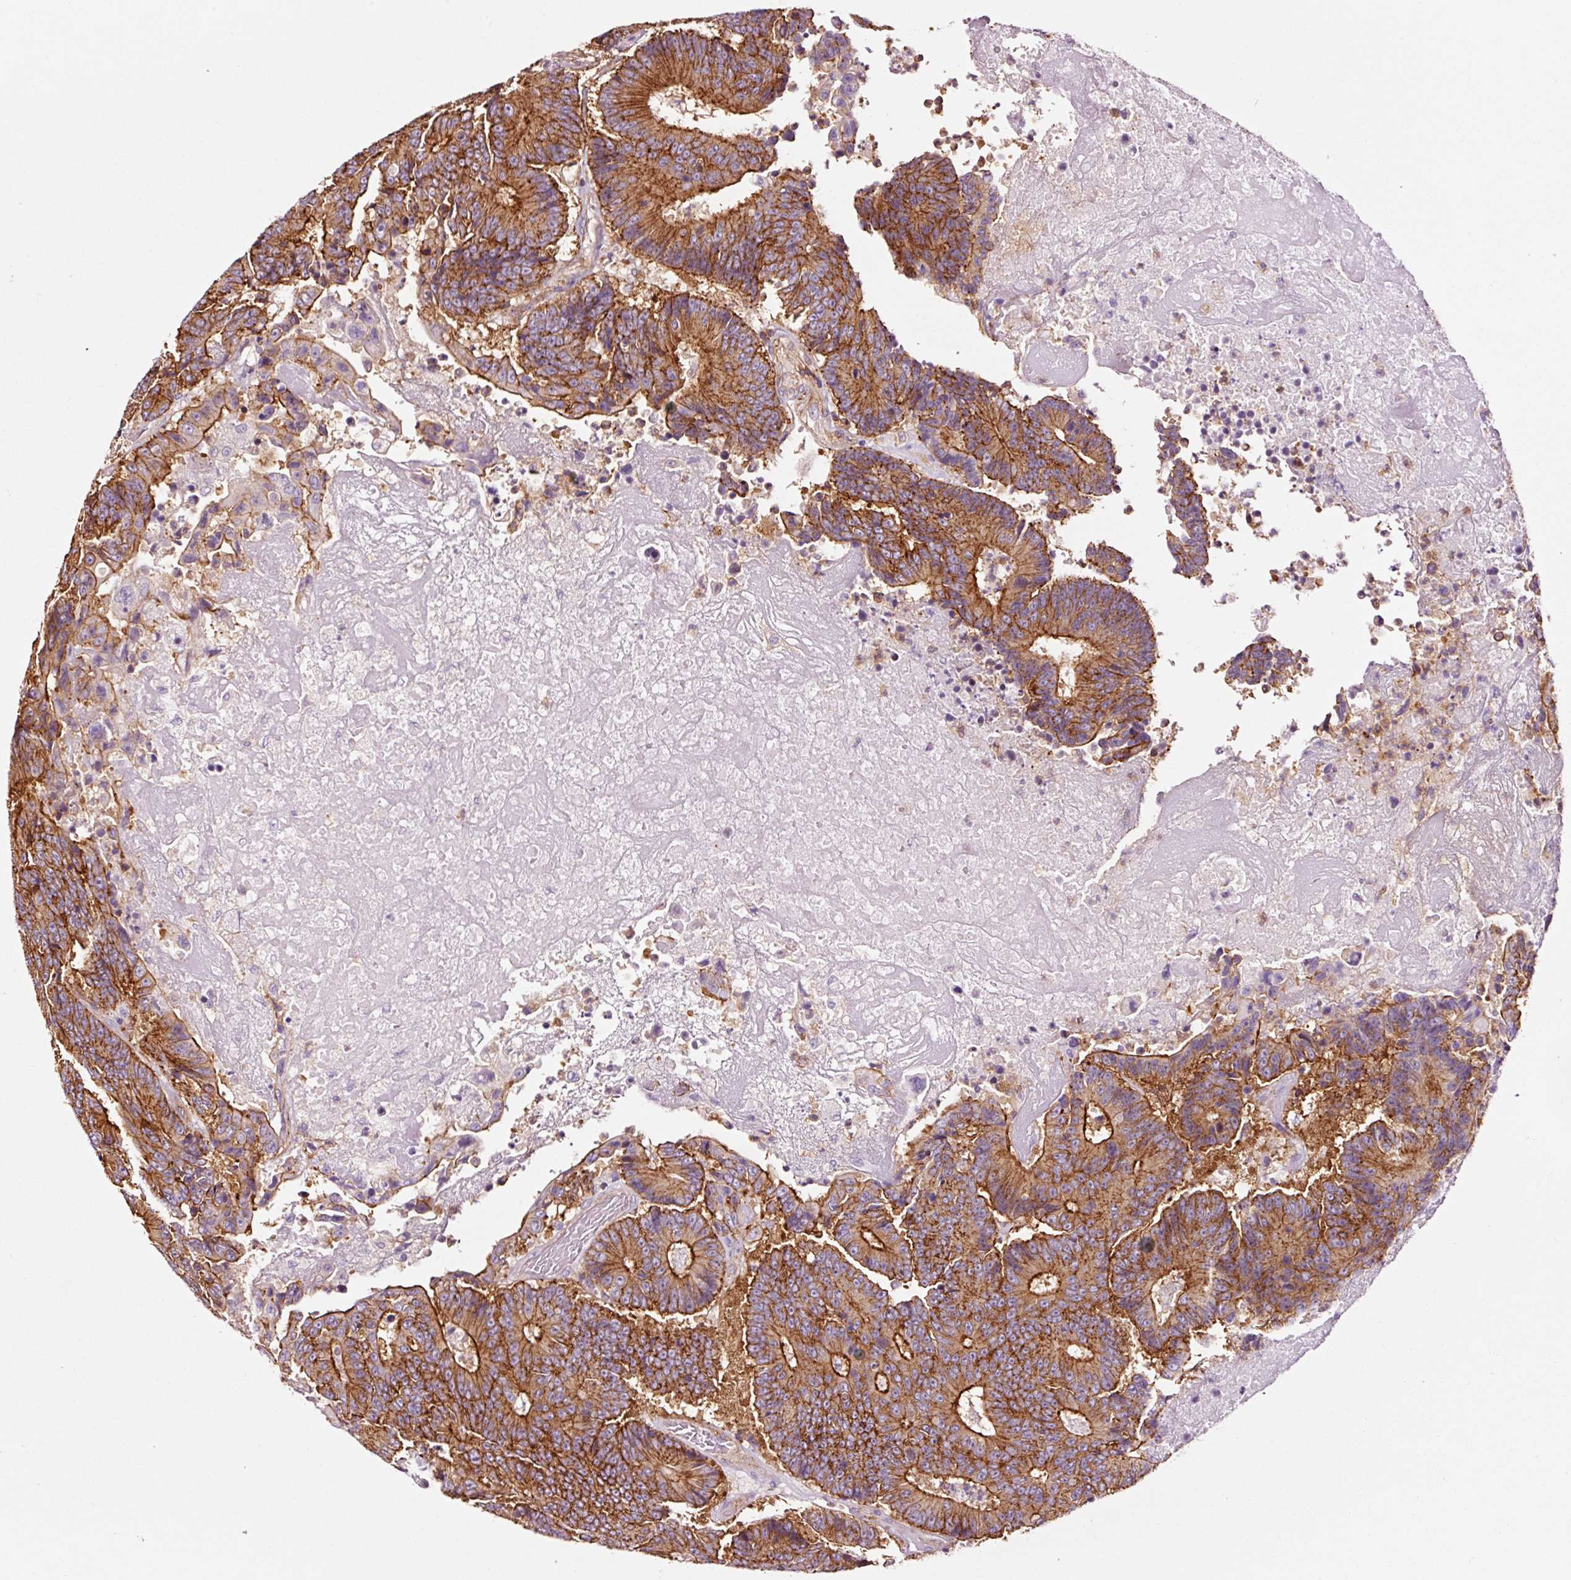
{"staining": {"intensity": "strong", "quantity": ">75%", "location": "cytoplasmic/membranous"}, "tissue": "colorectal cancer", "cell_type": "Tumor cells", "image_type": "cancer", "snomed": [{"axis": "morphology", "description": "Adenocarcinoma, NOS"}, {"axis": "topography", "description": "Colon"}], "caption": "DAB immunohistochemical staining of adenocarcinoma (colorectal) demonstrates strong cytoplasmic/membranous protein staining in about >75% of tumor cells. The staining was performed using DAB, with brown indicating positive protein expression. Nuclei are stained blue with hematoxylin.", "gene": "ADD3", "patient": {"sex": "male", "age": 83}}